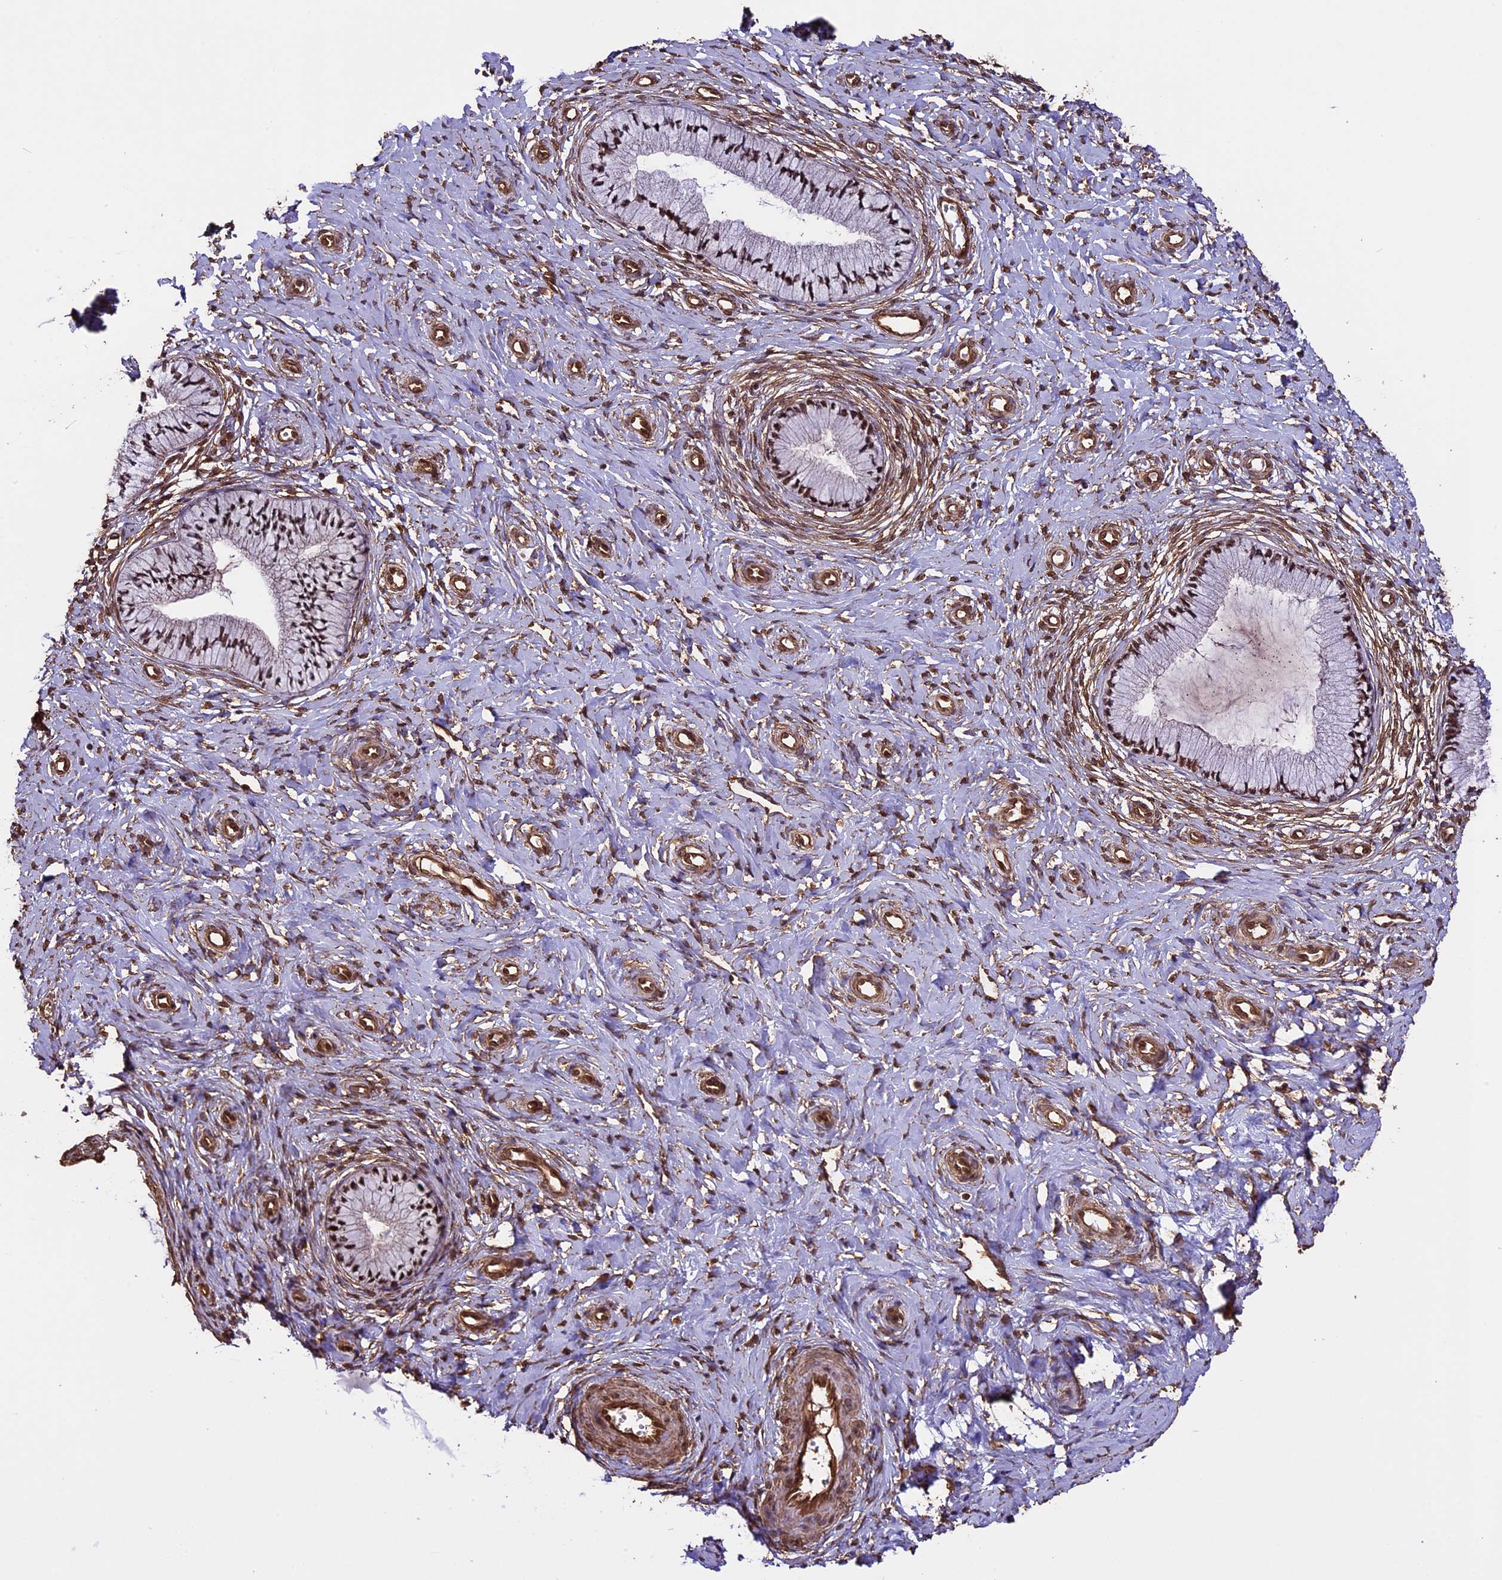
{"staining": {"intensity": "strong", "quantity": ">75%", "location": "nuclear"}, "tissue": "cervix", "cell_type": "Glandular cells", "image_type": "normal", "snomed": [{"axis": "morphology", "description": "Normal tissue, NOS"}, {"axis": "topography", "description": "Cervix"}], "caption": "Protein expression analysis of benign human cervix reveals strong nuclear staining in approximately >75% of glandular cells. The staining was performed using DAB to visualize the protein expression in brown, while the nuclei were stained in blue with hematoxylin (Magnification: 20x).", "gene": "MPHOSPH8", "patient": {"sex": "female", "age": 36}}